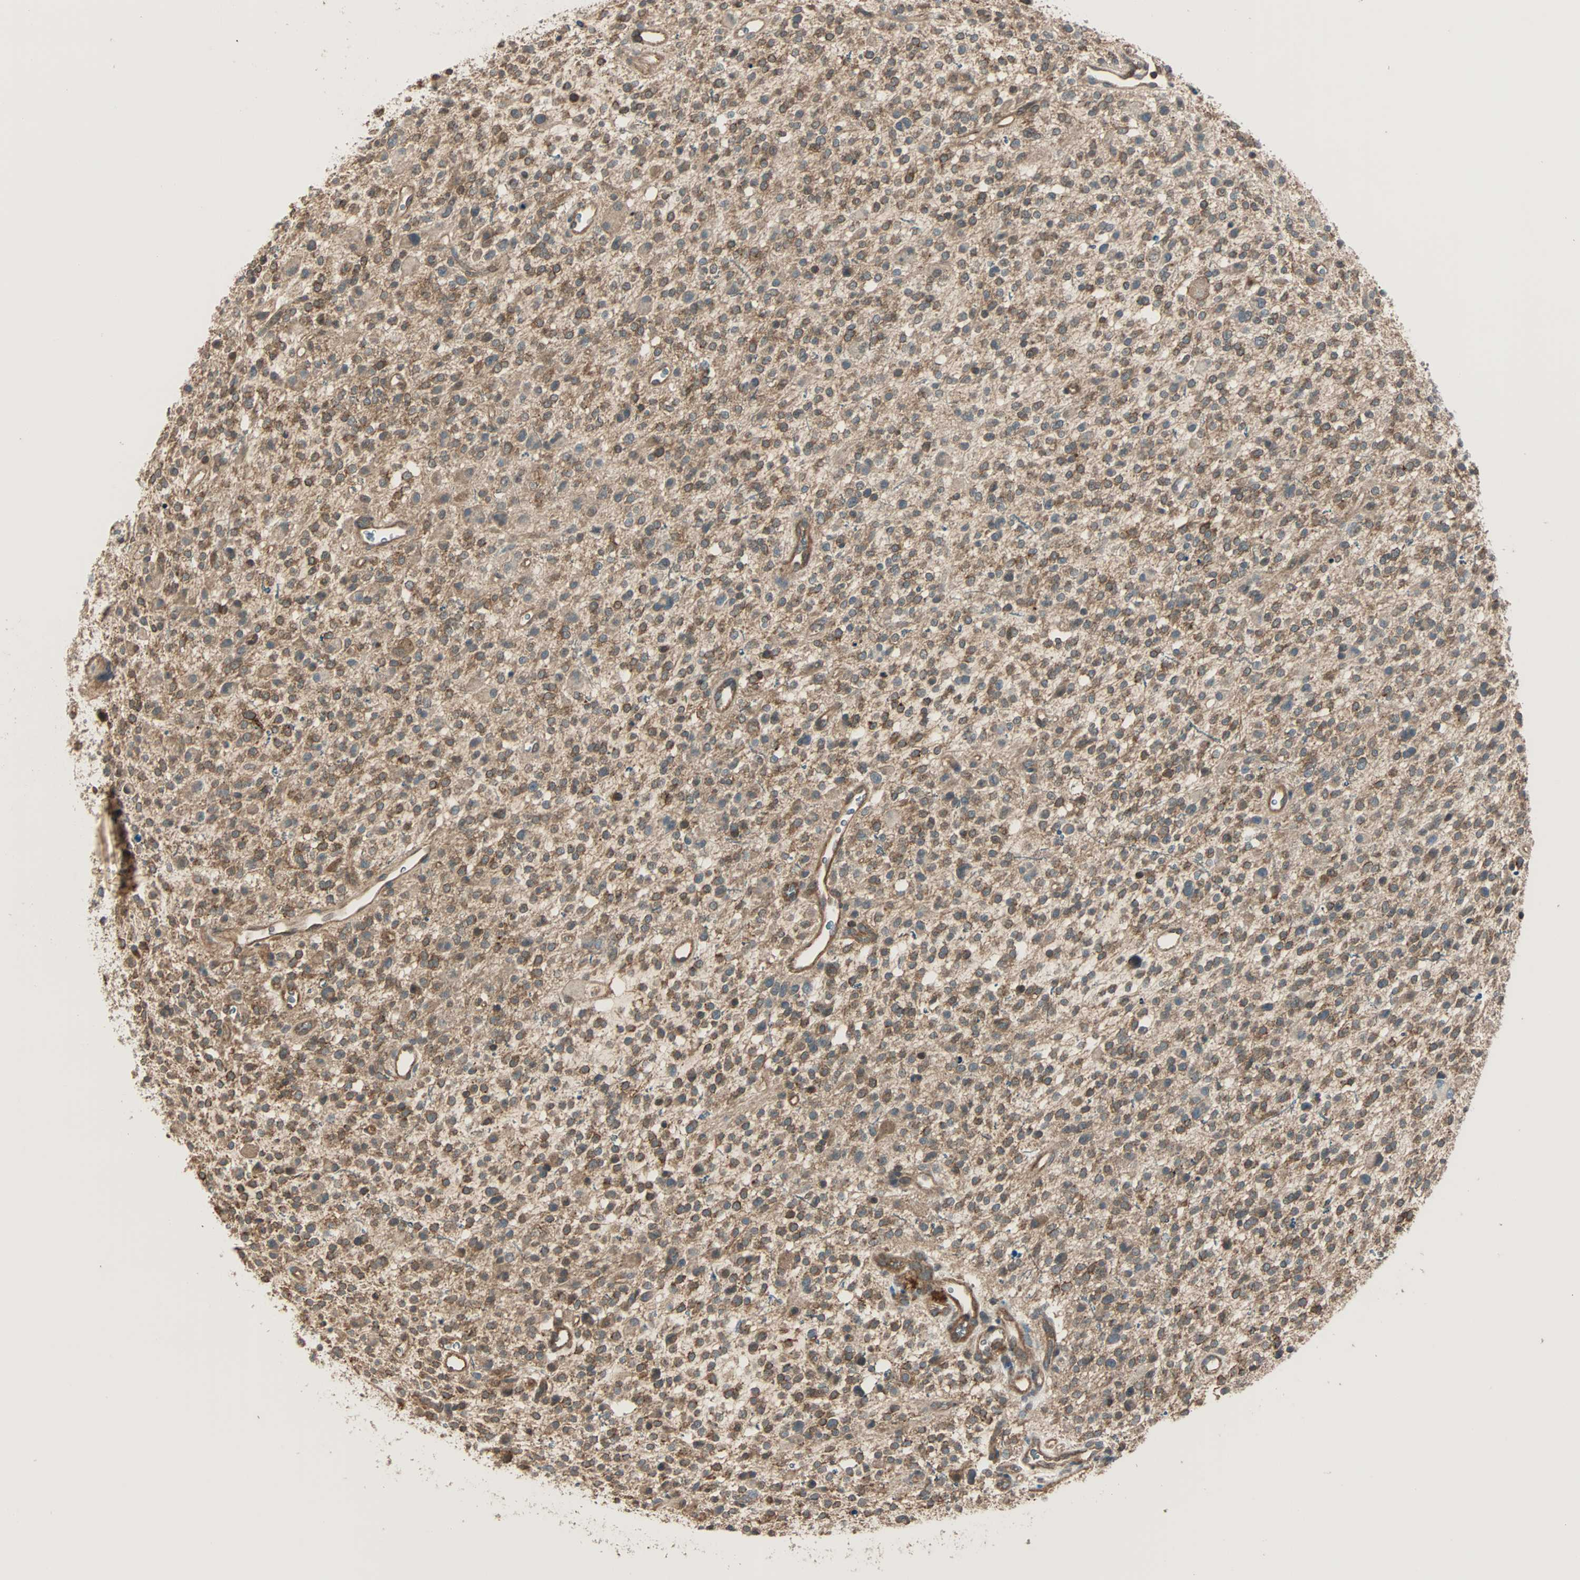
{"staining": {"intensity": "moderate", "quantity": ">75%", "location": "cytoplasmic/membranous"}, "tissue": "glioma", "cell_type": "Tumor cells", "image_type": "cancer", "snomed": [{"axis": "morphology", "description": "Glioma, malignant, High grade"}, {"axis": "topography", "description": "Brain"}], "caption": "Immunohistochemical staining of human glioma demonstrates medium levels of moderate cytoplasmic/membranous protein positivity in approximately >75% of tumor cells. The staining was performed using DAB (3,3'-diaminobenzidine) to visualize the protein expression in brown, while the nuclei were stained in blue with hematoxylin (Magnification: 20x).", "gene": "MAP3K21", "patient": {"sex": "male", "age": 48}}